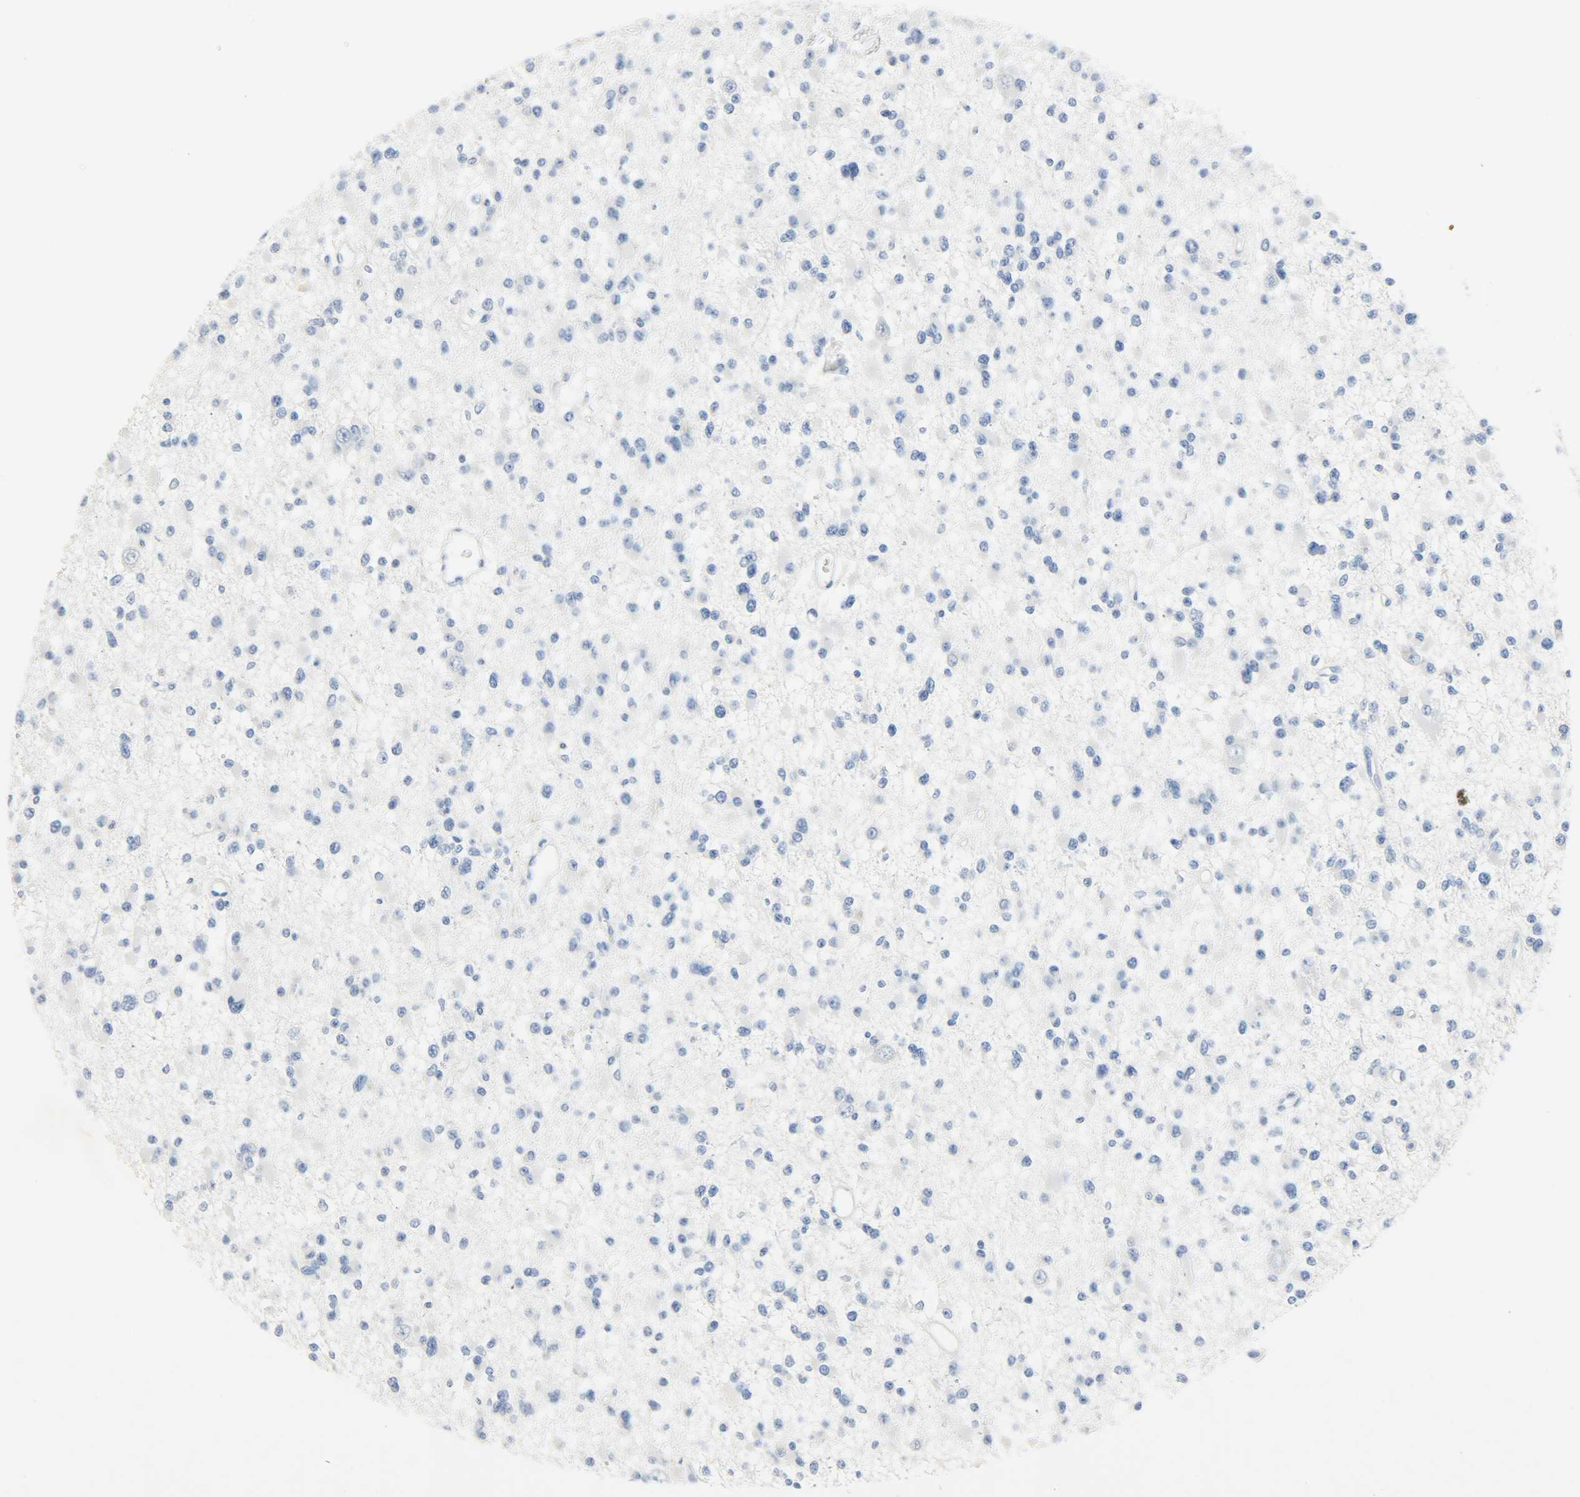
{"staining": {"intensity": "negative", "quantity": "none", "location": "none"}, "tissue": "glioma", "cell_type": "Tumor cells", "image_type": "cancer", "snomed": [{"axis": "morphology", "description": "Glioma, malignant, Low grade"}, {"axis": "topography", "description": "Brain"}], "caption": "IHC histopathology image of neoplastic tissue: glioma stained with DAB (3,3'-diaminobenzidine) reveals no significant protein positivity in tumor cells.", "gene": "CRP", "patient": {"sex": "female", "age": 22}}